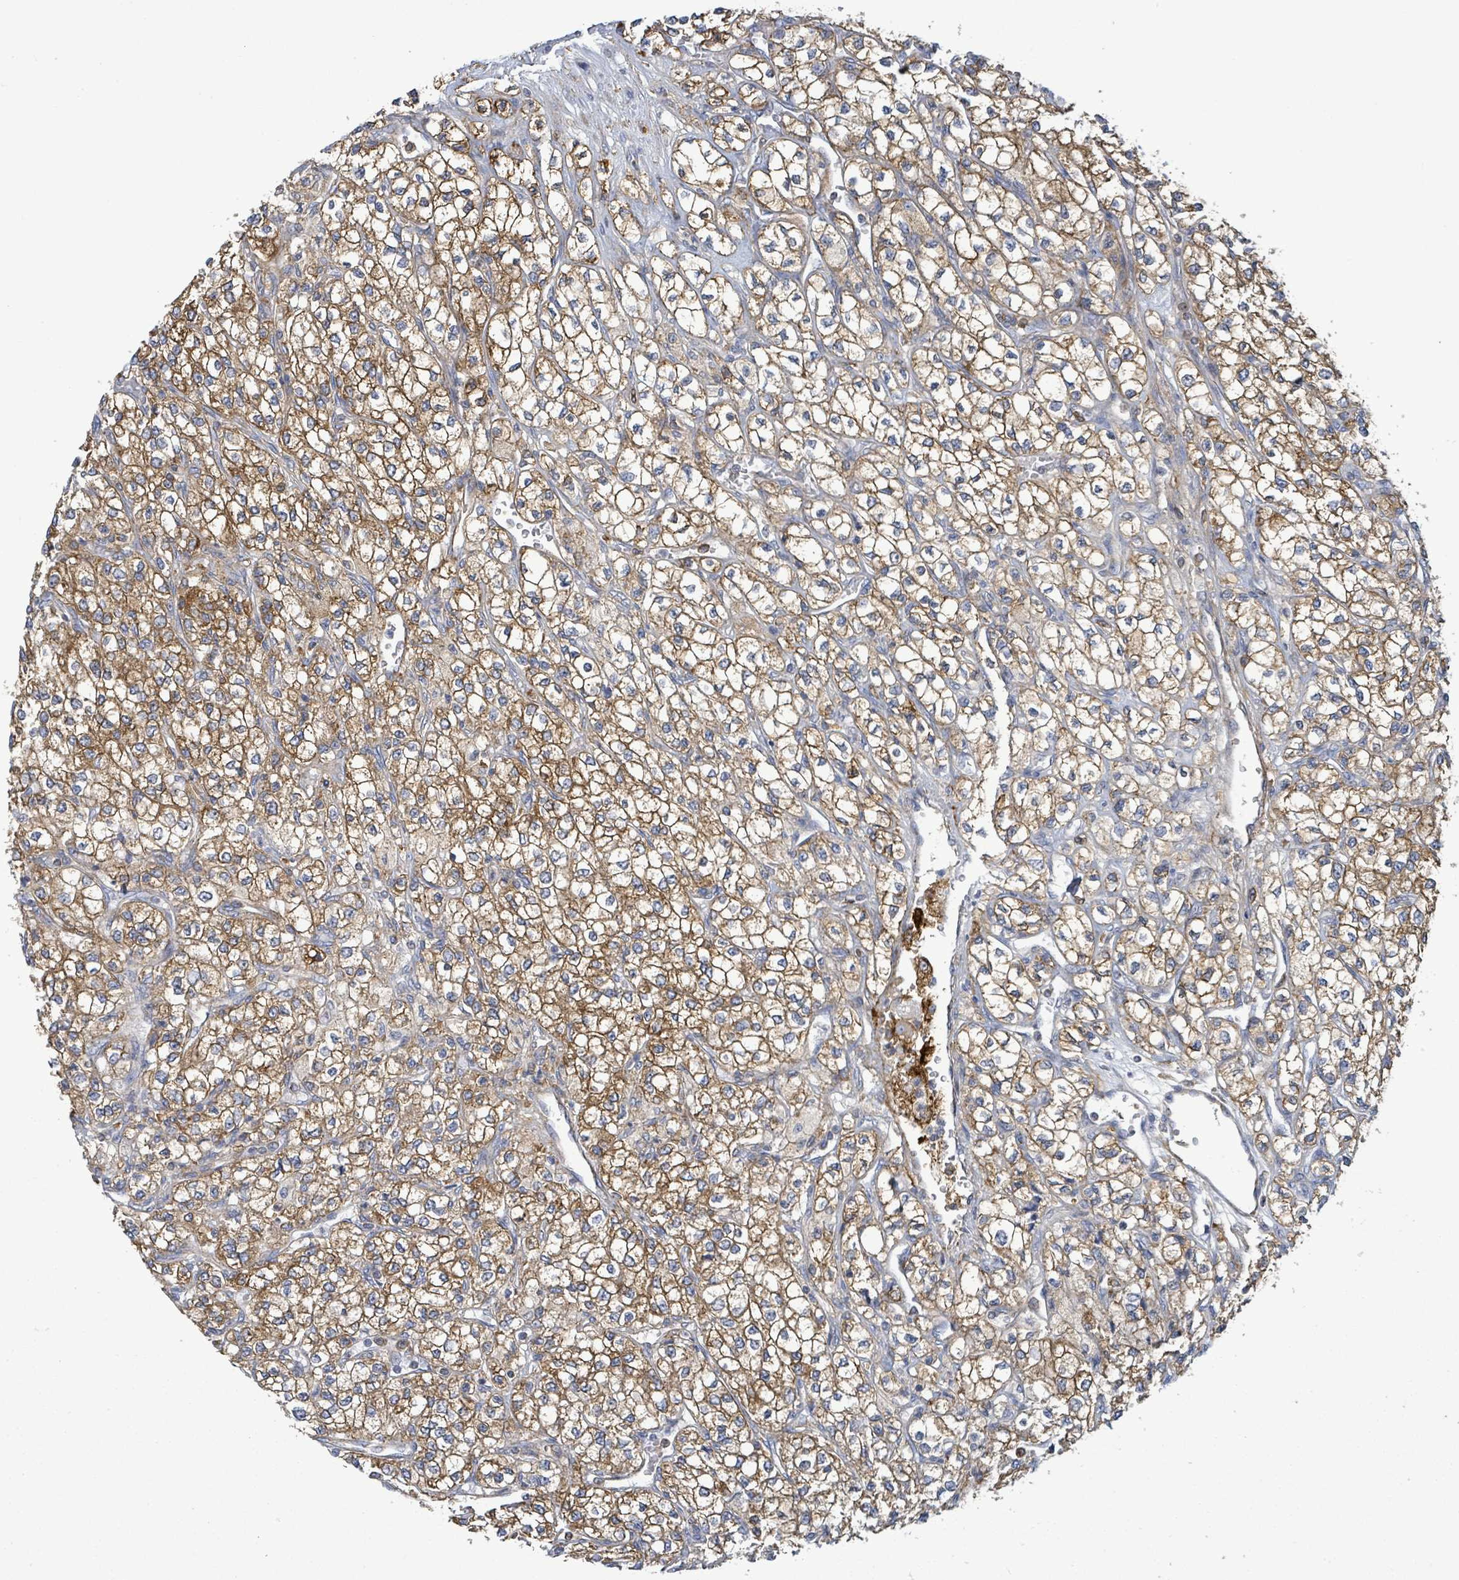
{"staining": {"intensity": "strong", "quantity": "25%-75%", "location": "cytoplasmic/membranous"}, "tissue": "renal cancer", "cell_type": "Tumor cells", "image_type": "cancer", "snomed": [{"axis": "morphology", "description": "Adenocarcinoma, NOS"}, {"axis": "topography", "description": "Kidney"}], "caption": "An image showing strong cytoplasmic/membranous expression in approximately 25%-75% of tumor cells in renal cancer, as visualized by brown immunohistochemical staining.", "gene": "EGFL7", "patient": {"sex": "male", "age": 80}}